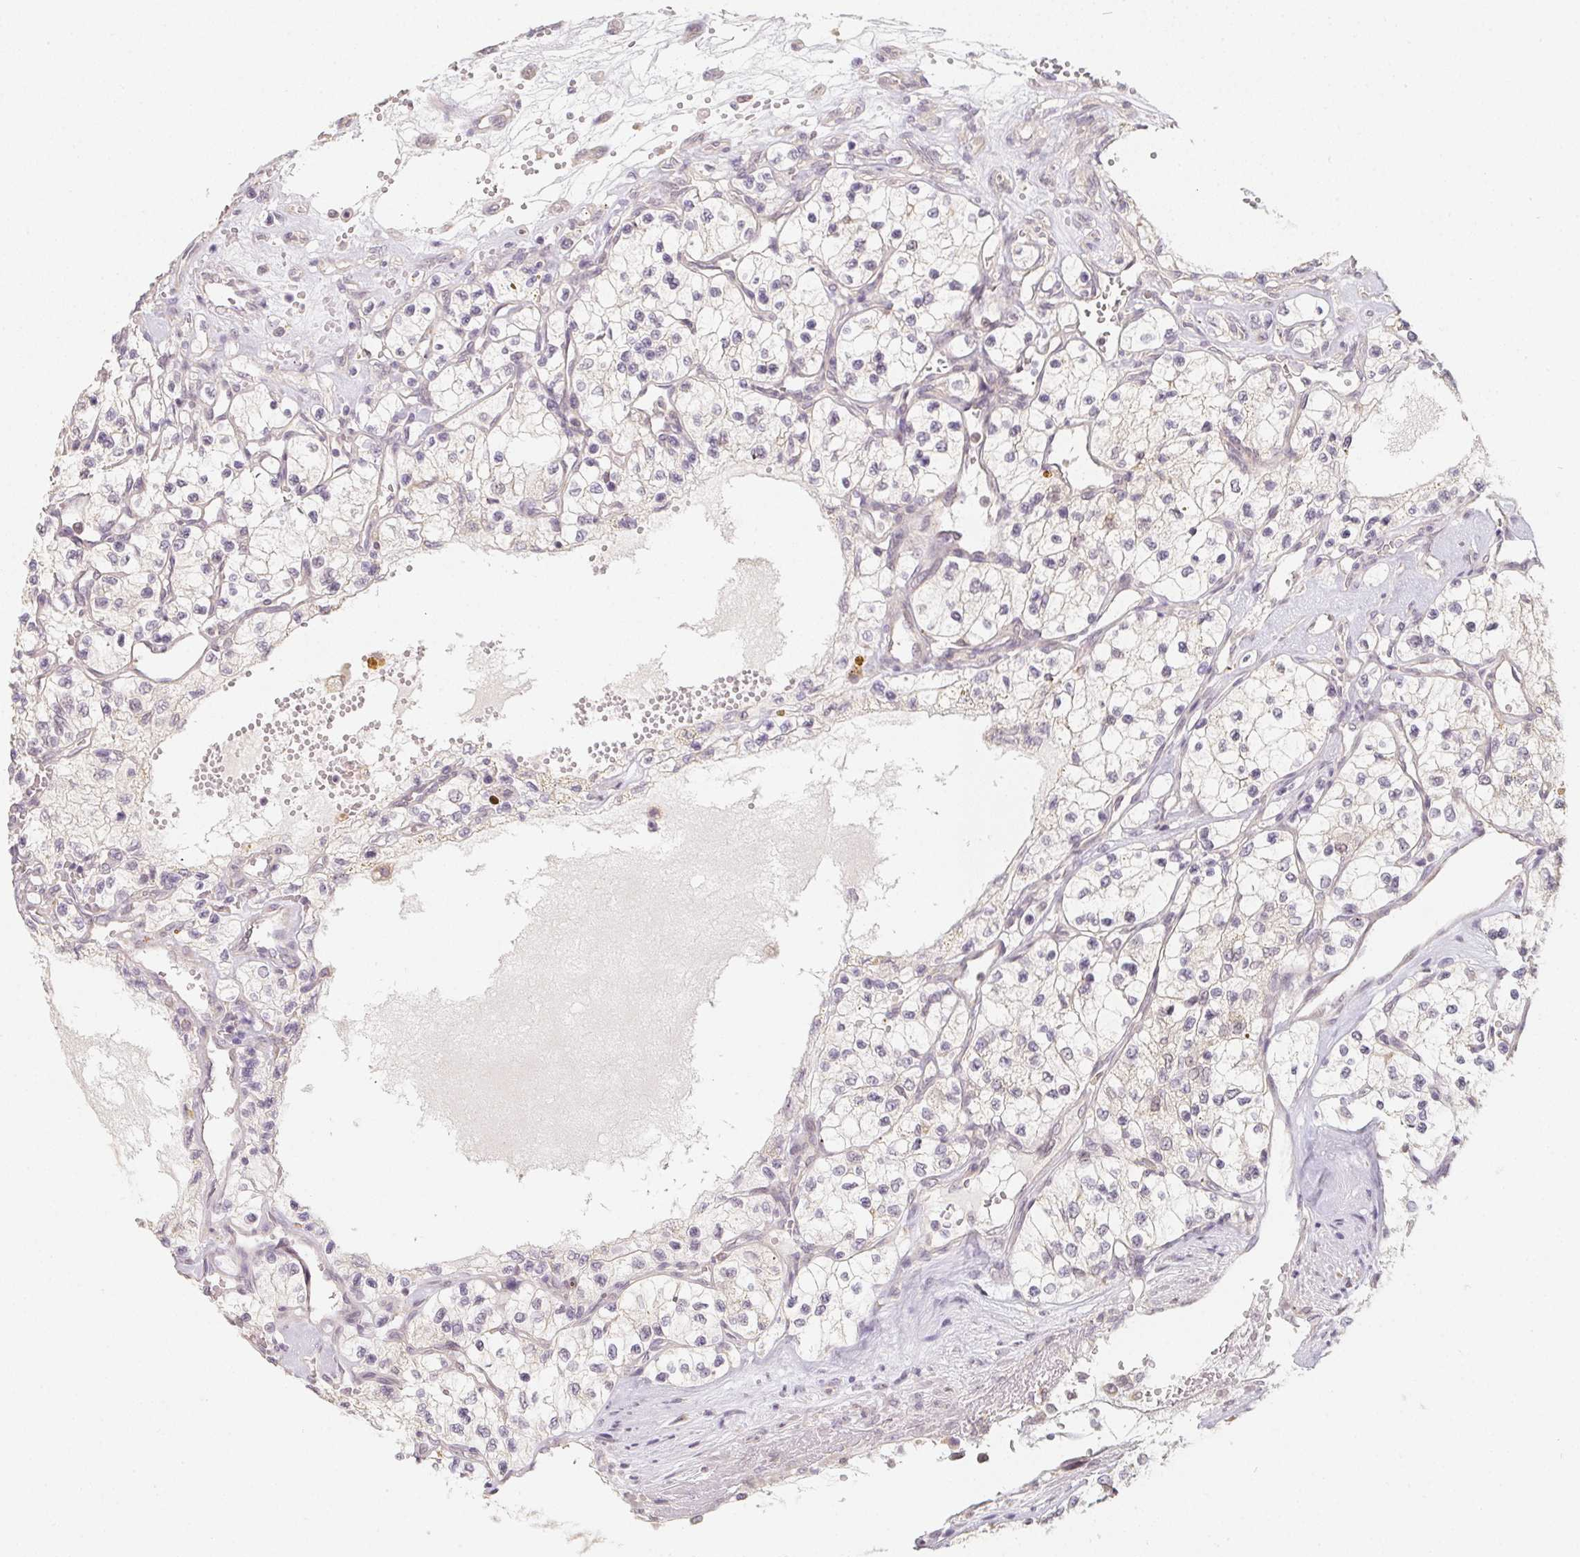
{"staining": {"intensity": "negative", "quantity": "none", "location": "none"}, "tissue": "renal cancer", "cell_type": "Tumor cells", "image_type": "cancer", "snomed": [{"axis": "morphology", "description": "Adenocarcinoma, NOS"}, {"axis": "topography", "description": "Kidney"}], "caption": "Protein analysis of renal adenocarcinoma displays no significant staining in tumor cells.", "gene": "SOAT1", "patient": {"sex": "female", "age": 69}}